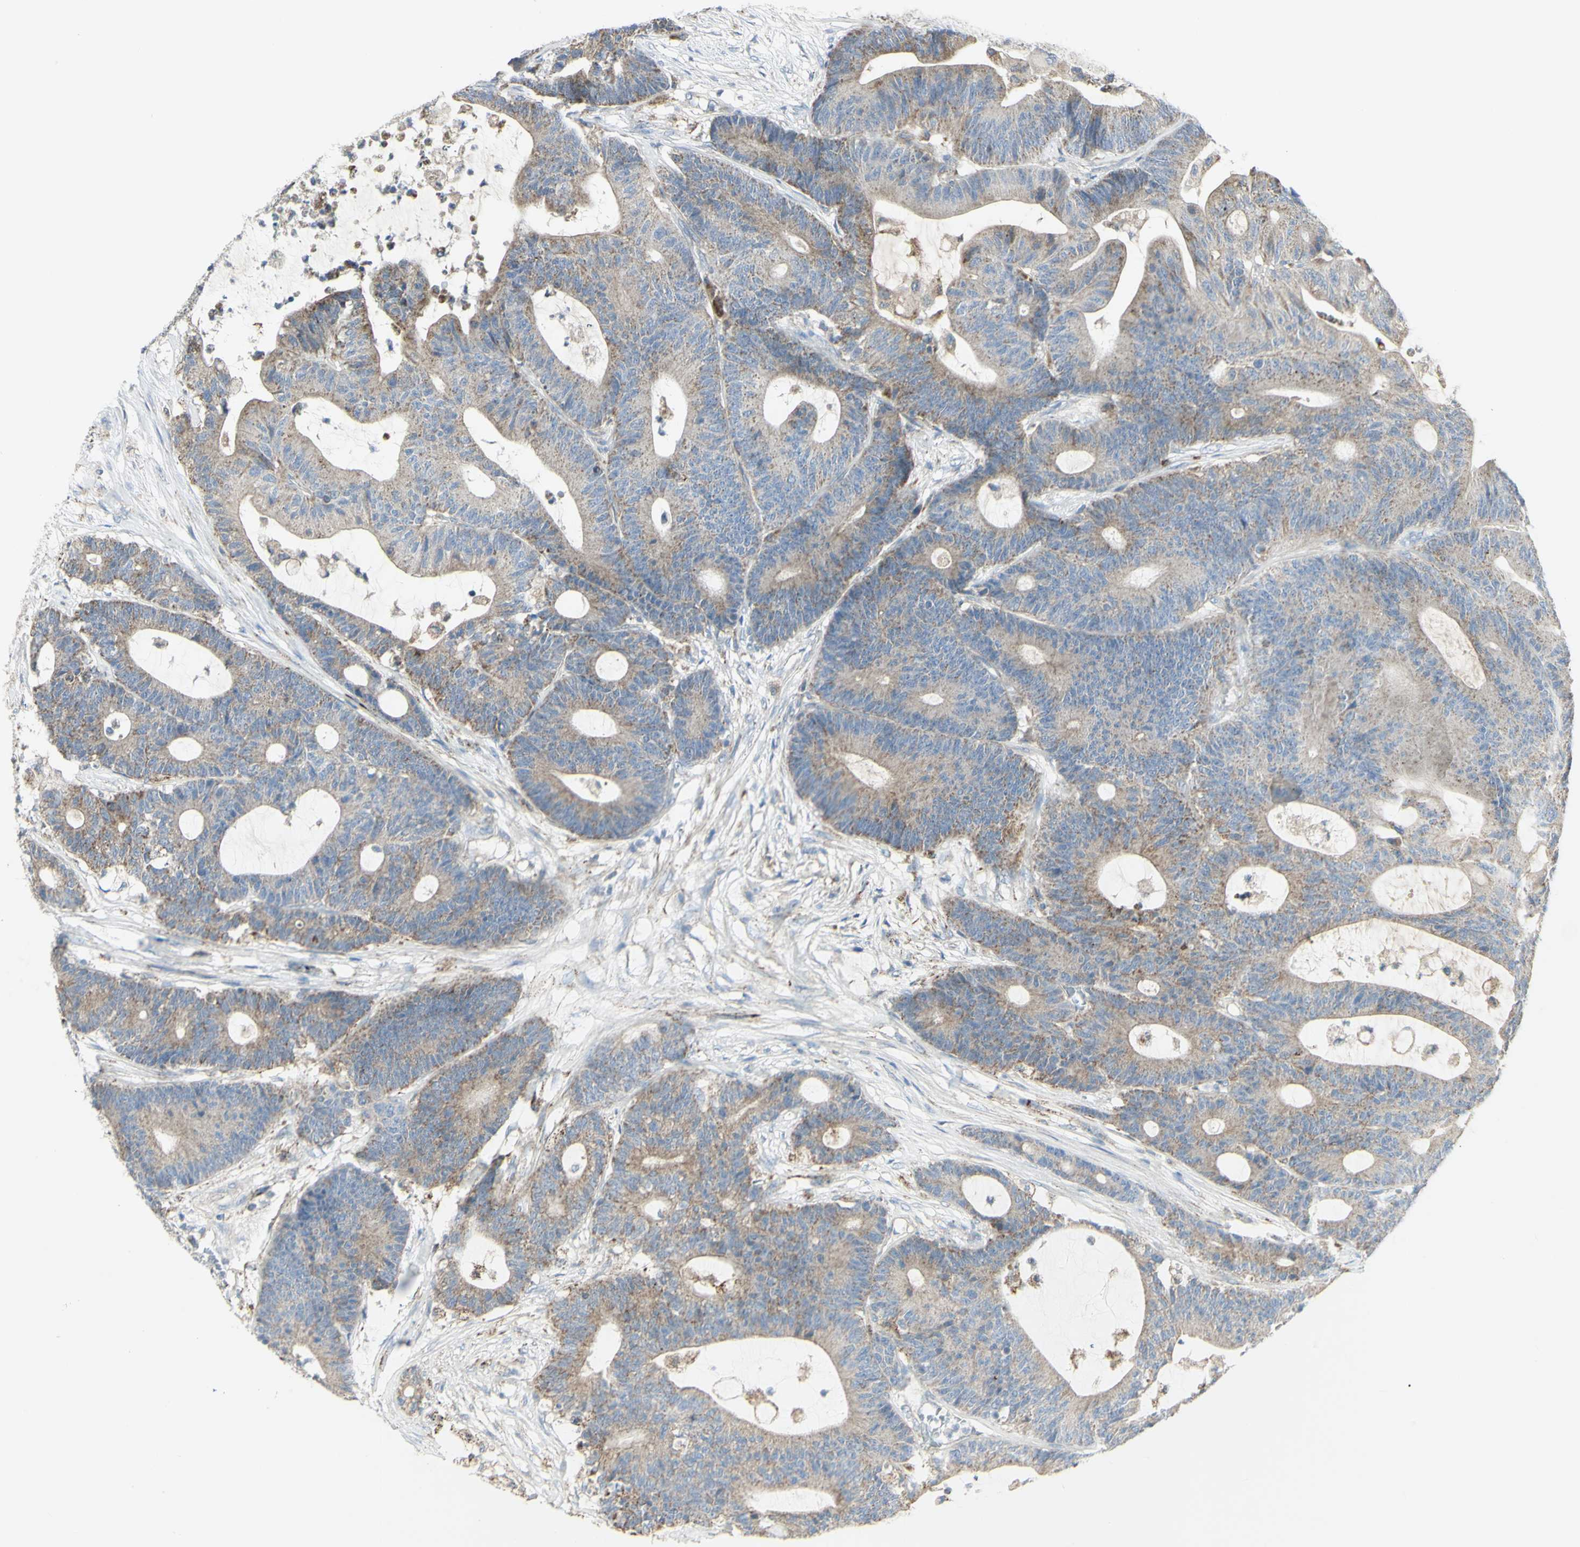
{"staining": {"intensity": "weak", "quantity": "25%-75%", "location": "cytoplasmic/membranous"}, "tissue": "colorectal cancer", "cell_type": "Tumor cells", "image_type": "cancer", "snomed": [{"axis": "morphology", "description": "Adenocarcinoma, NOS"}, {"axis": "topography", "description": "Colon"}], "caption": "A histopathology image showing weak cytoplasmic/membranous expression in about 25%-75% of tumor cells in colorectal cancer, as visualized by brown immunohistochemical staining.", "gene": "CNTNAP1", "patient": {"sex": "female", "age": 84}}